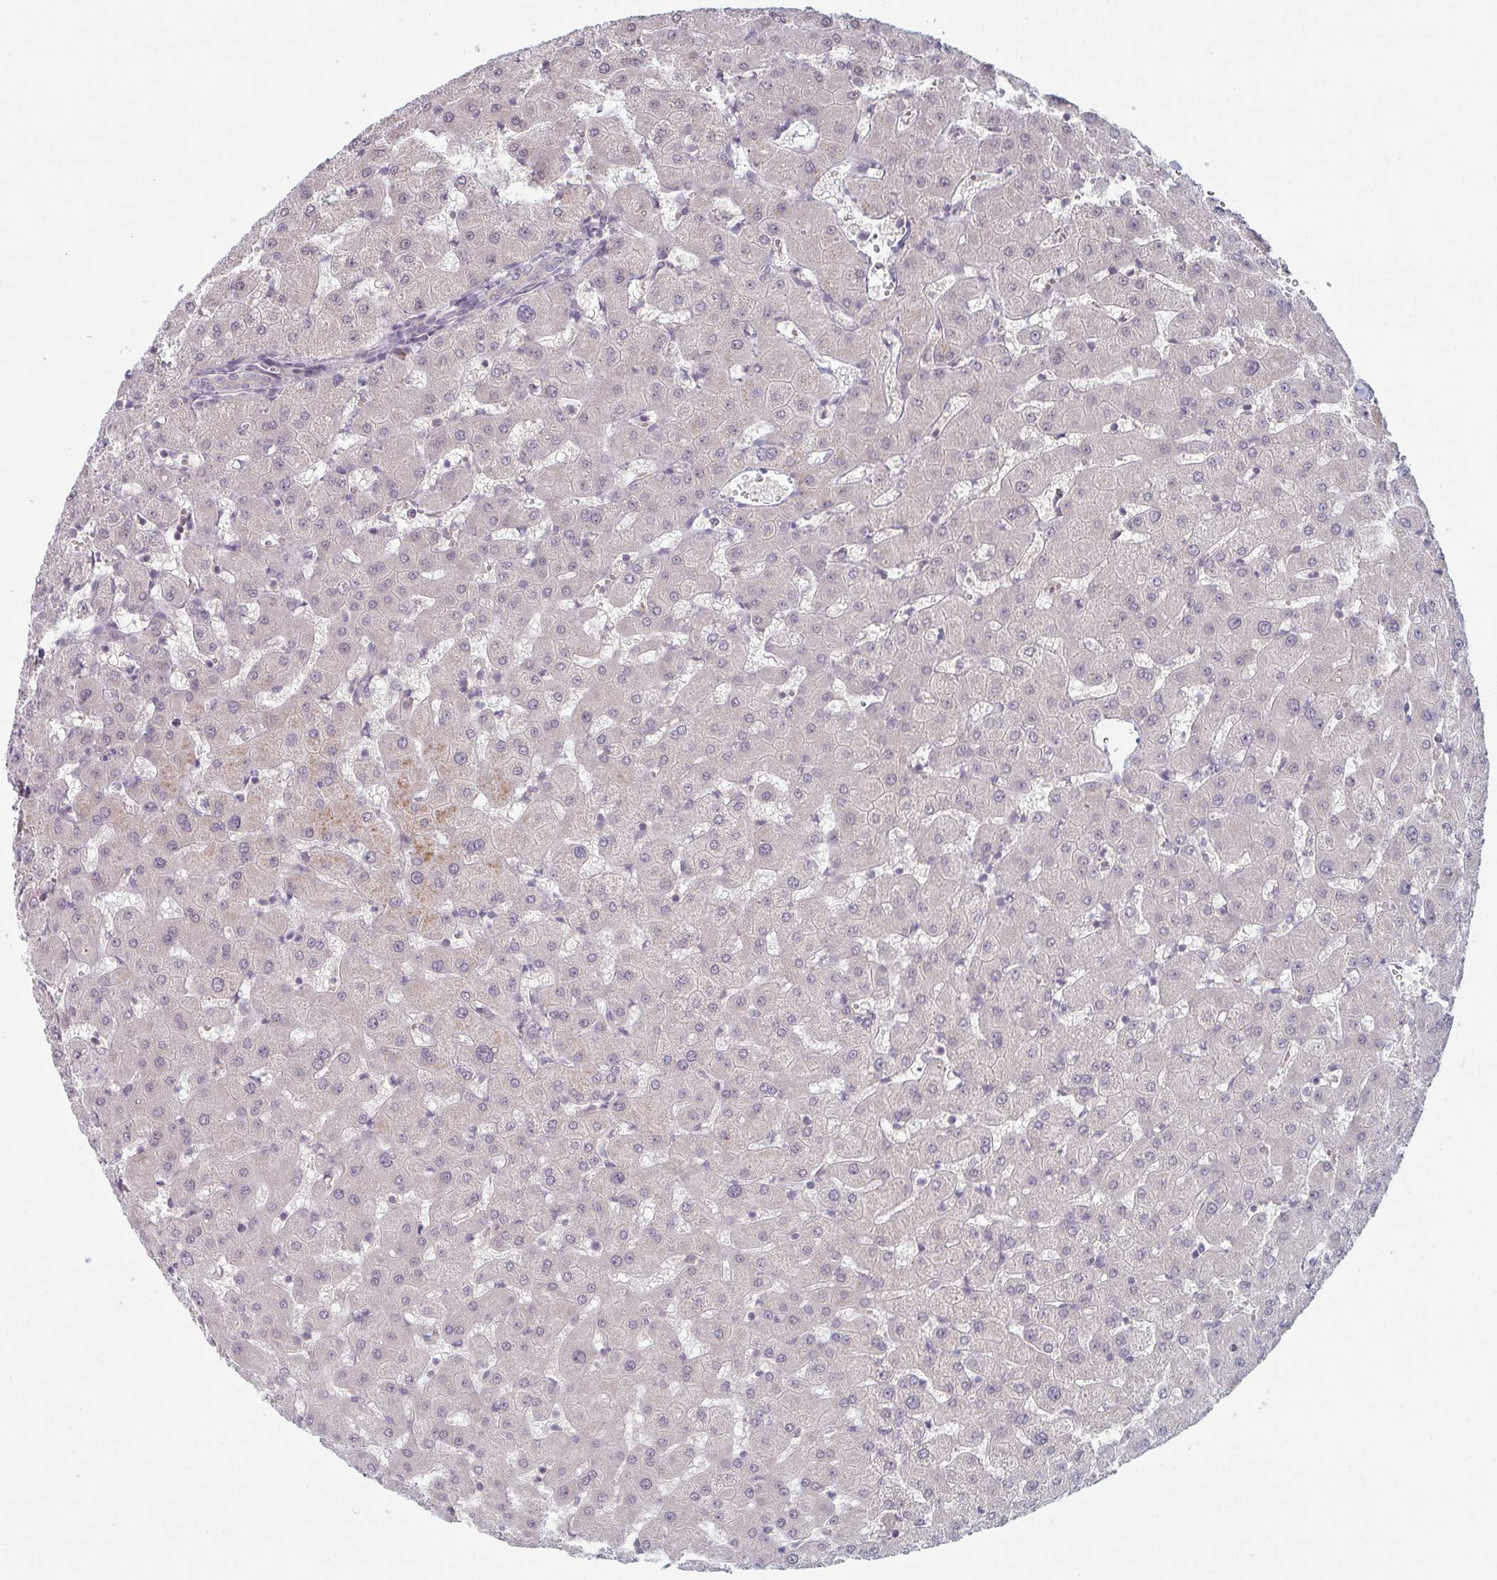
{"staining": {"intensity": "negative", "quantity": "none", "location": "none"}, "tissue": "liver", "cell_type": "Cholangiocytes", "image_type": "normal", "snomed": [{"axis": "morphology", "description": "Normal tissue, NOS"}, {"axis": "topography", "description": "Liver"}], "caption": "DAB immunohistochemical staining of normal human liver reveals no significant expression in cholangiocytes.", "gene": "ZNF214", "patient": {"sex": "female", "age": 63}}